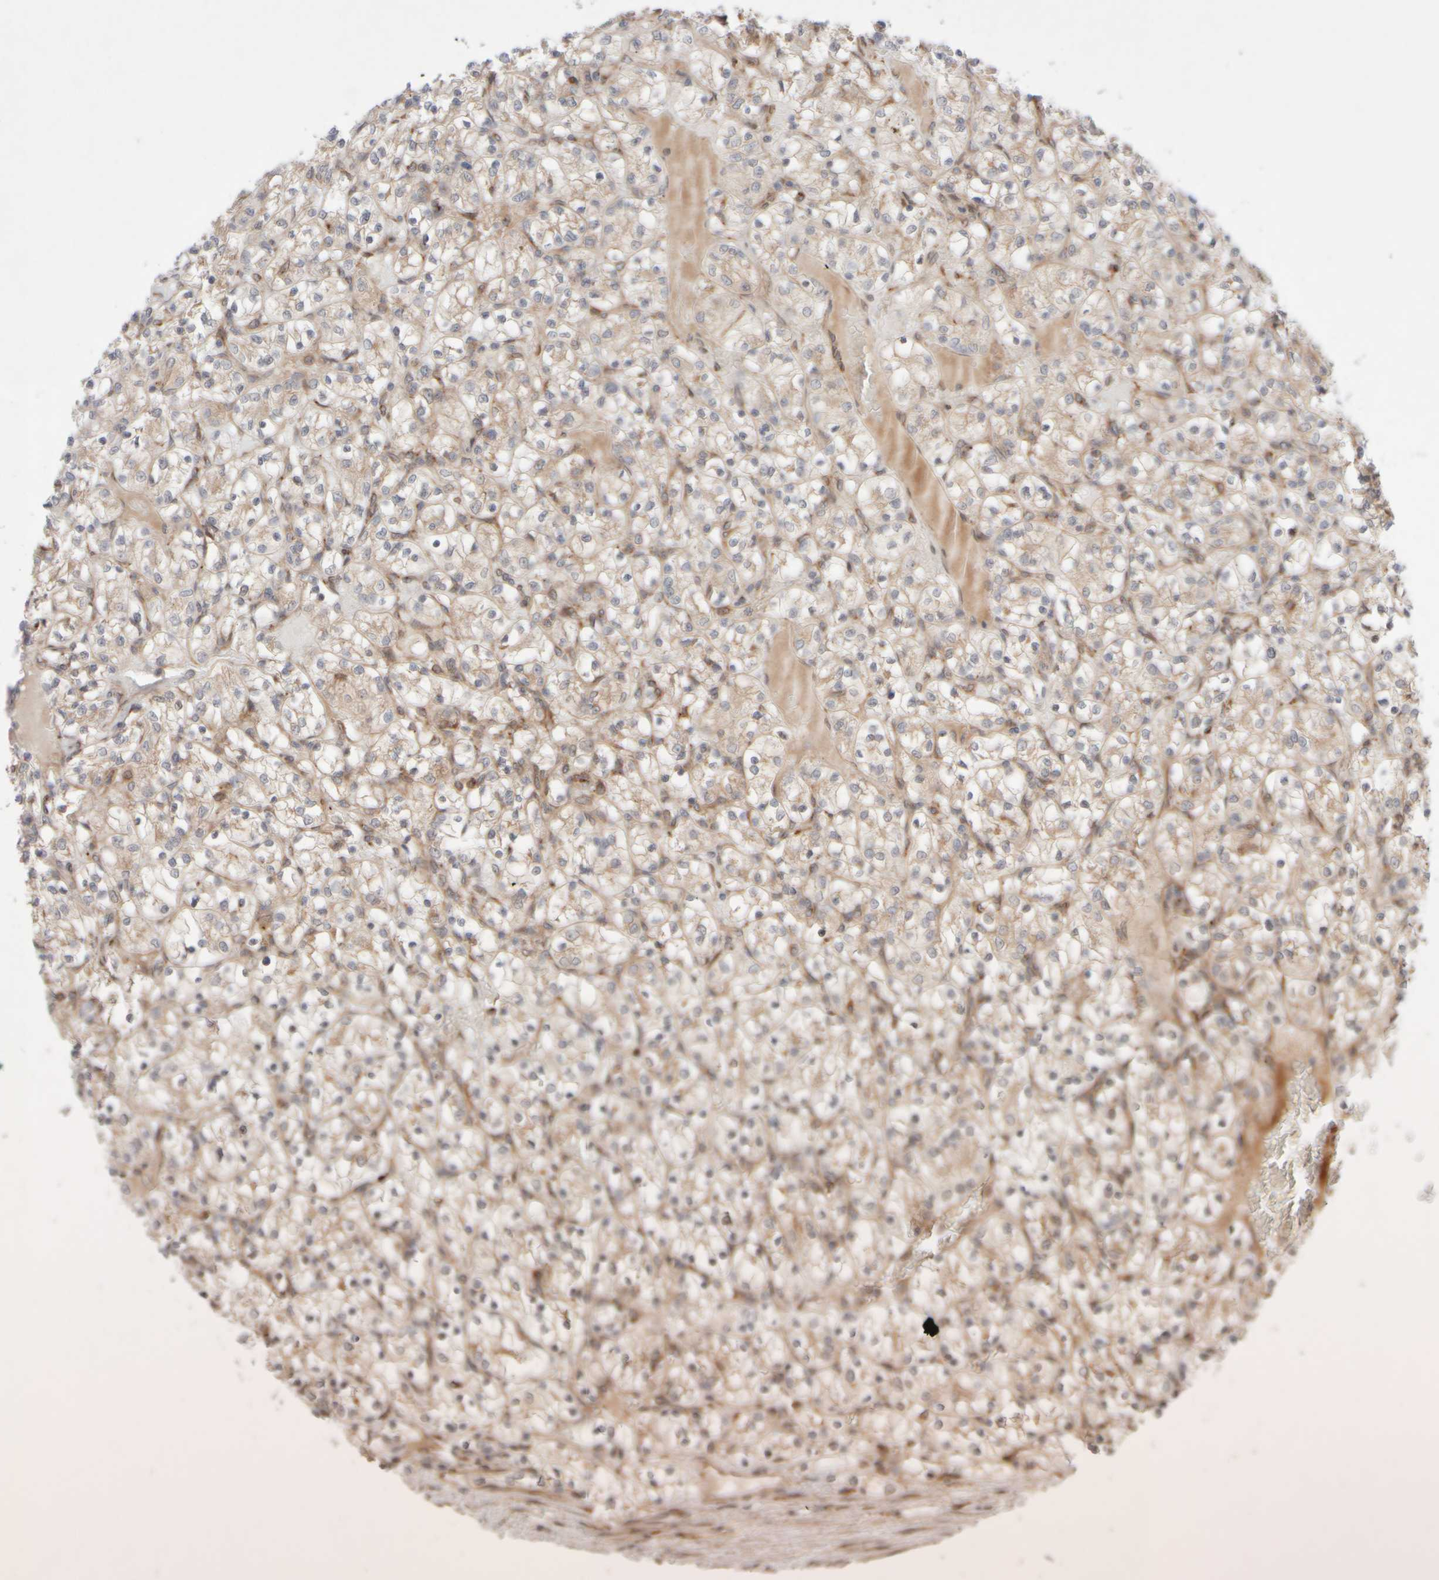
{"staining": {"intensity": "weak", "quantity": ">75%", "location": "cytoplasmic/membranous"}, "tissue": "renal cancer", "cell_type": "Tumor cells", "image_type": "cancer", "snomed": [{"axis": "morphology", "description": "Adenocarcinoma, NOS"}, {"axis": "topography", "description": "Kidney"}], "caption": "An IHC image of neoplastic tissue is shown. Protein staining in brown highlights weak cytoplasmic/membranous positivity in renal cancer (adenocarcinoma) within tumor cells.", "gene": "GCN1", "patient": {"sex": "female", "age": 69}}